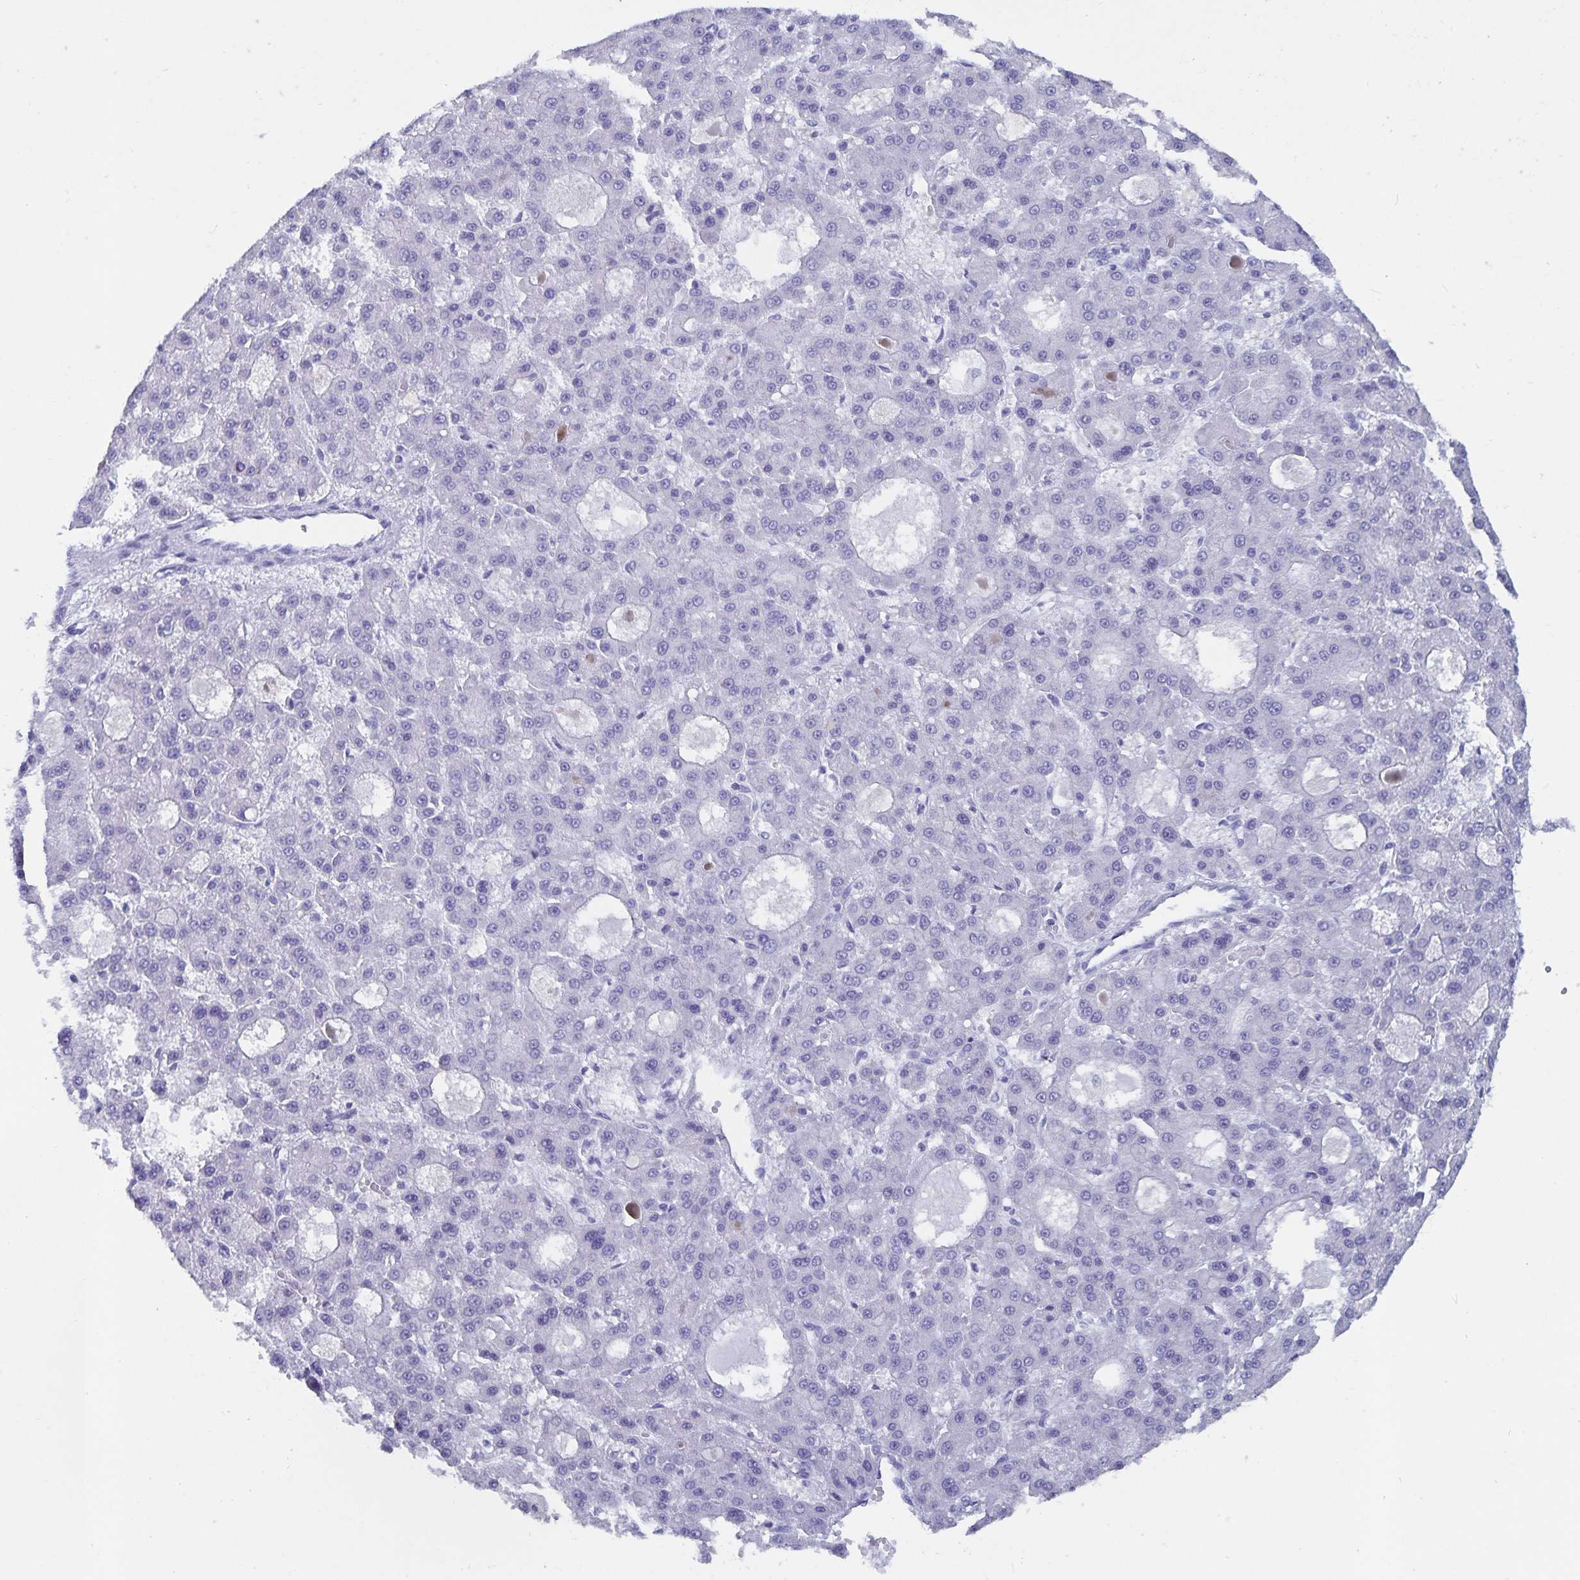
{"staining": {"intensity": "negative", "quantity": "none", "location": "none"}, "tissue": "liver cancer", "cell_type": "Tumor cells", "image_type": "cancer", "snomed": [{"axis": "morphology", "description": "Carcinoma, Hepatocellular, NOS"}, {"axis": "topography", "description": "Liver"}], "caption": "This is an IHC image of human hepatocellular carcinoma (liver). There is no positivity in tumor cells.", "gene": "C19orf73", "patient": {"sex": "male", "age": 70}}